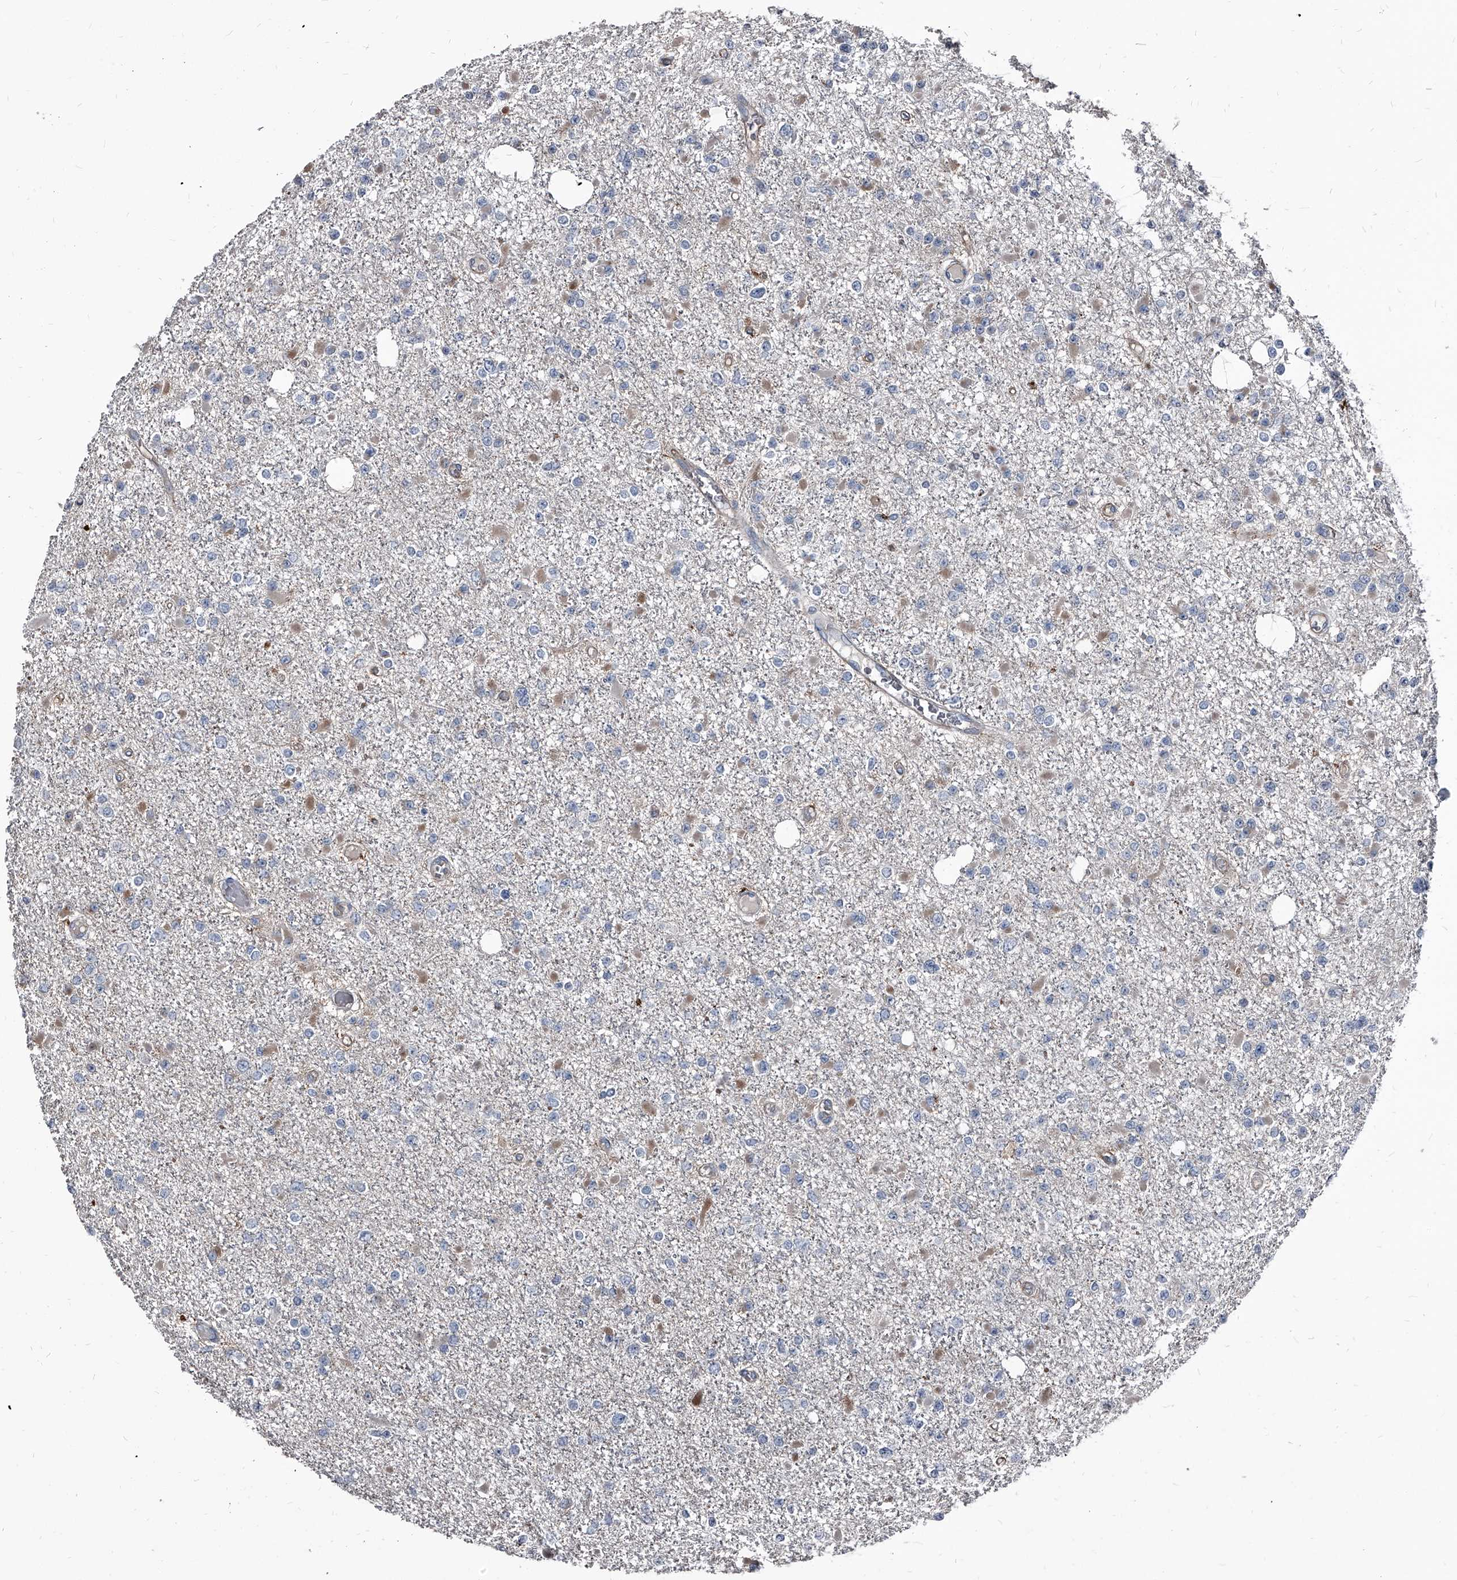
{"staining": {"intensity": "weak", "quantity": "<25%", "location": "cytoplasmic/membranous"}, "tissue": "glioma", "cell_type": "Tumor cells", "image_type": "cancer", "snomed": [{"axis": "morphology", "description": "Glioma, malignant, Low grade"}, {"axis": "topography", "description": "Brain"}], "caption": "This is a photomicrograph of immunohistochemistry (IHC) staining of glioma, which shows no expression in tumor cells.", "gene": "PGLYRP3", "patient": {"sex": "female", "age": 22}}